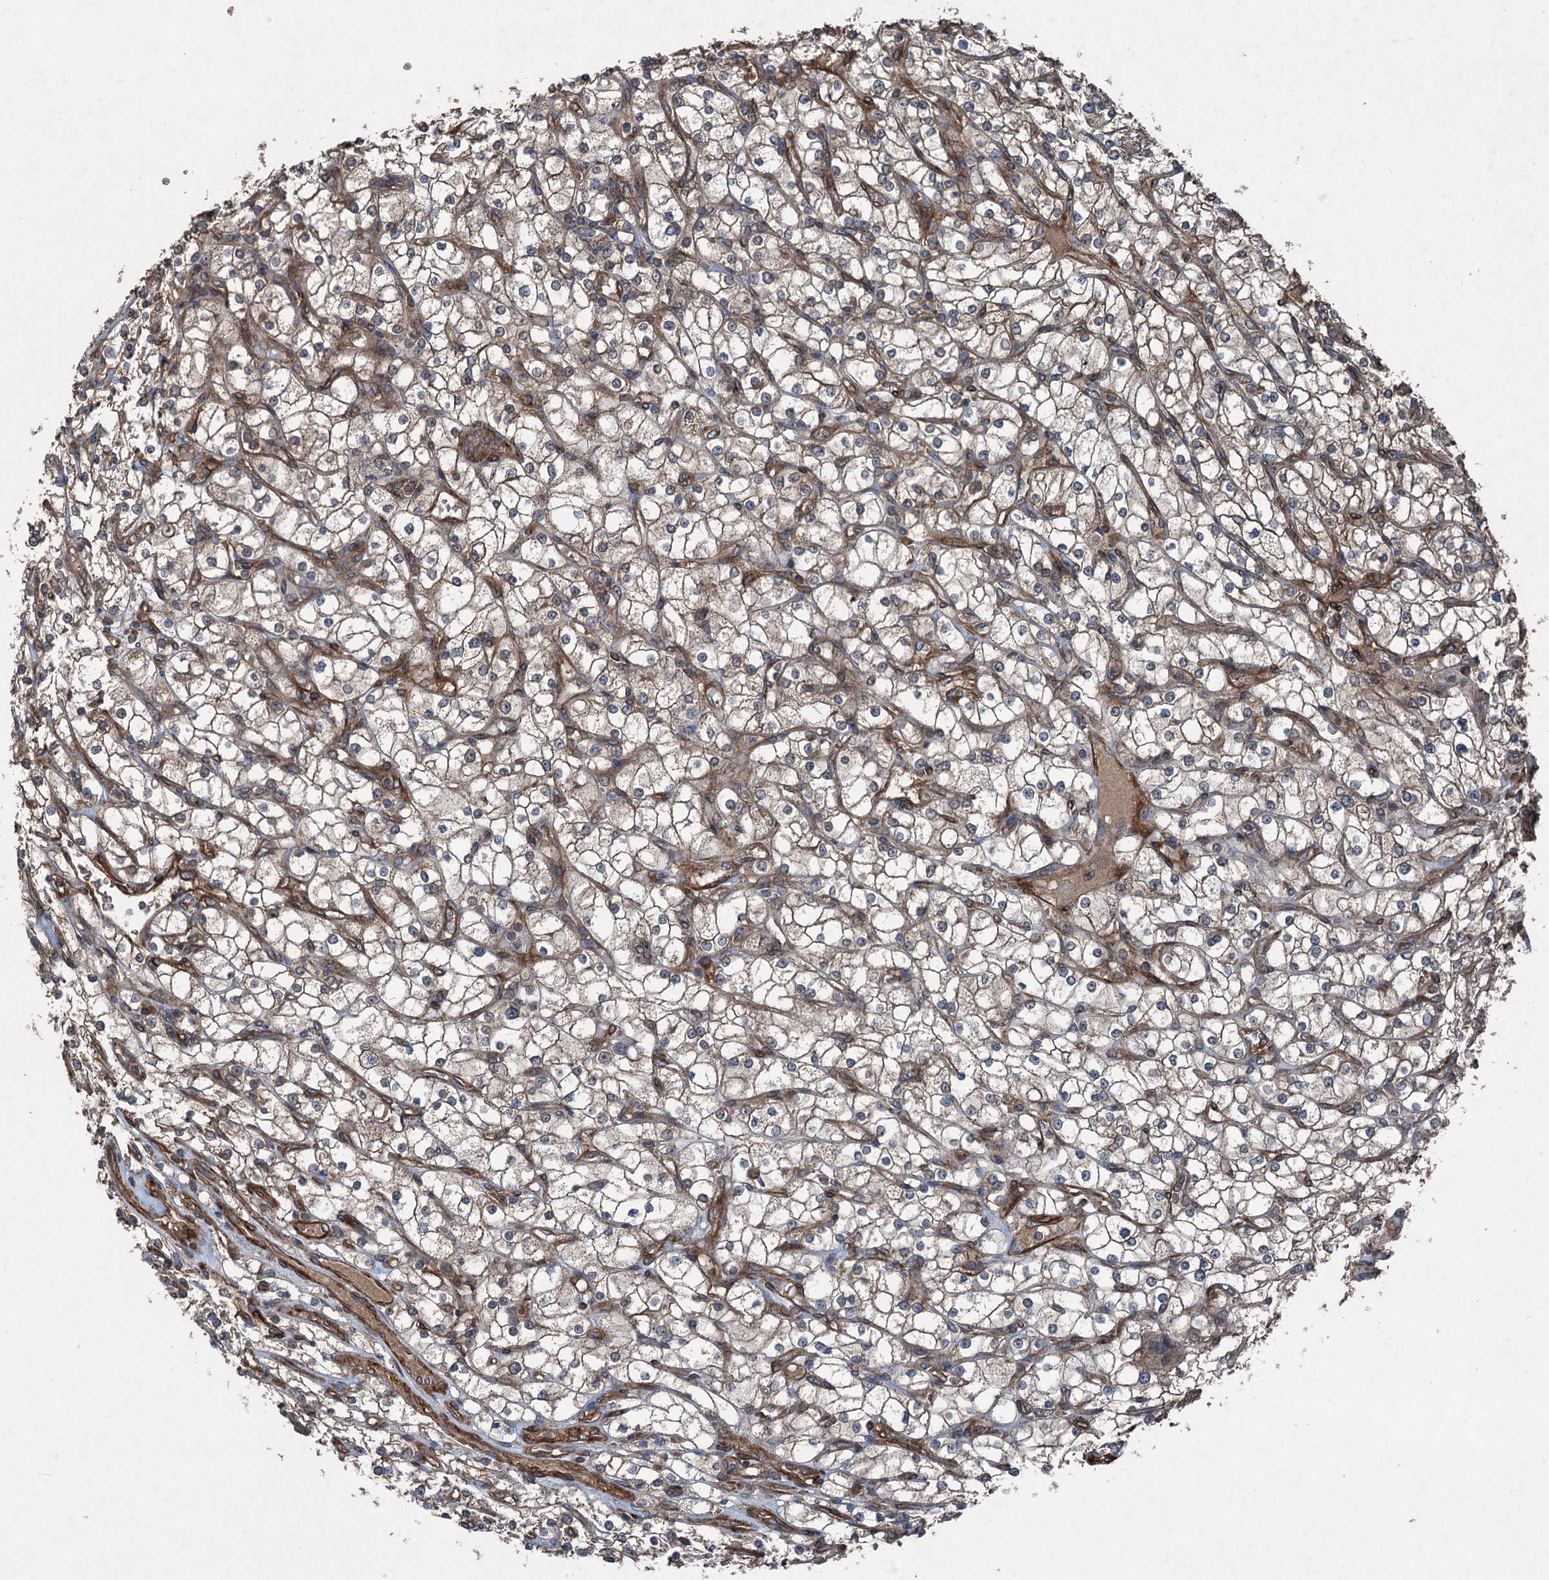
{"staining": {"intensity": "weak", "quantity": "25%-75%", "location": "cytoplasmic/membranous"}, "tissue": "renal cancer", "cell_type": "Tumor cells", "image_type": "cancer", "snomed": [{"axis": "morphology", "description": "Adenocarcinoma, NOS"}, {"axis": "topography", "description": "Kidney"}], "caption": "A micrograph of human renal cancer stained for a protein demonstrates weak cytoplasmic/membranous brown staining in tumor cells.", "gene": "RNF214", "patient": {"sex": "male", "age": 80}}